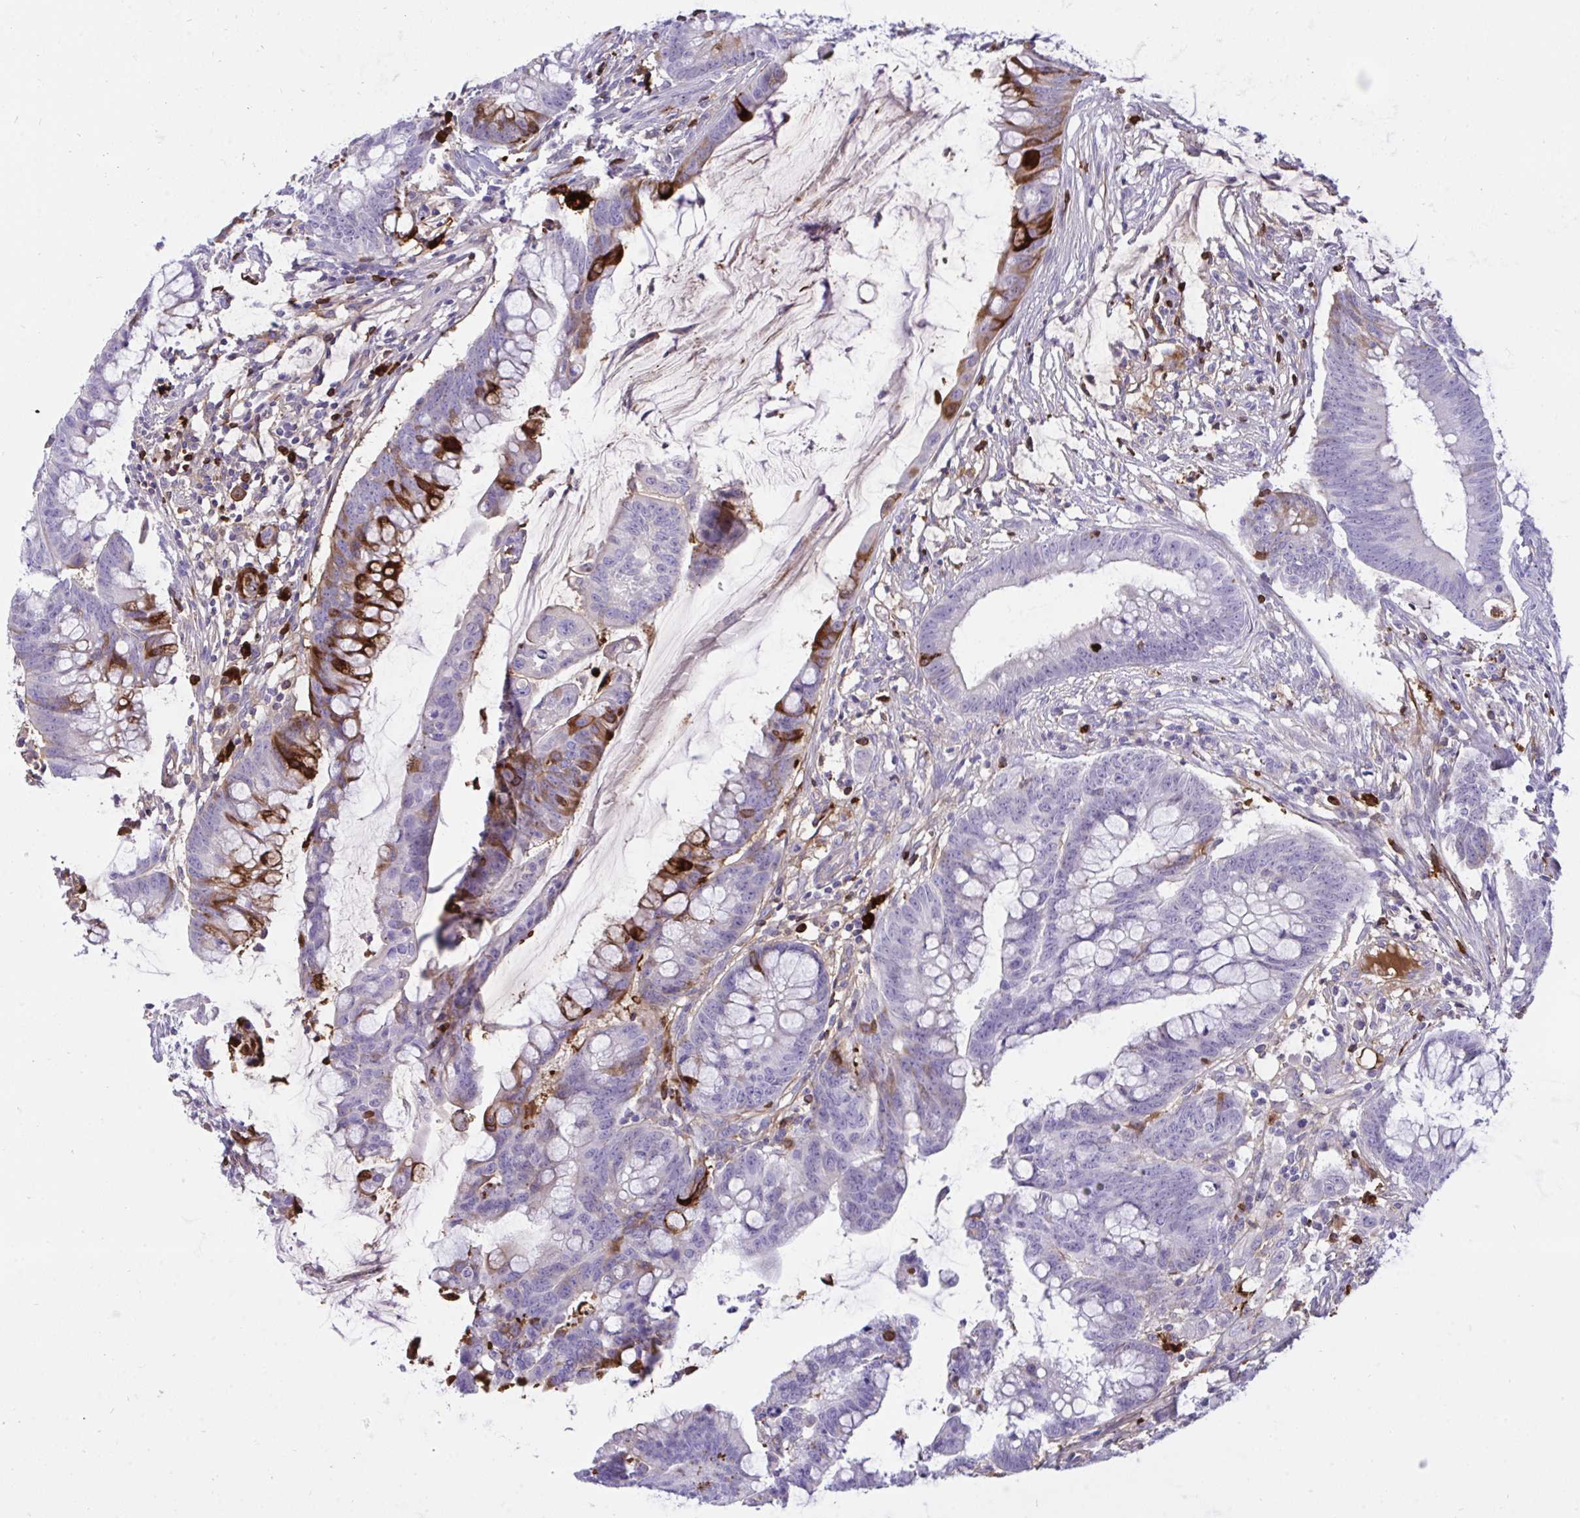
{"staining": {"intensity": "strong", "quantity": "<25%", "location": "cytoplasmic/membranous"}, "tissue": "colorectal cancer", "cell_type": "Tumor cells", "image_type": "cancer", "snomed": [{"axis": "morphology", "description": "Adenocarcinoma, NOS"}, {"axis": "topography", "description": "Colon"}], "caption": "The histopathology image exhibits a brown stain indicating the presence of a protein in the cytoplasmic/membranous of tumor cells in colorectal cancer.", "gene": "F2", "patient": {"sex": "male", "age": 62}}